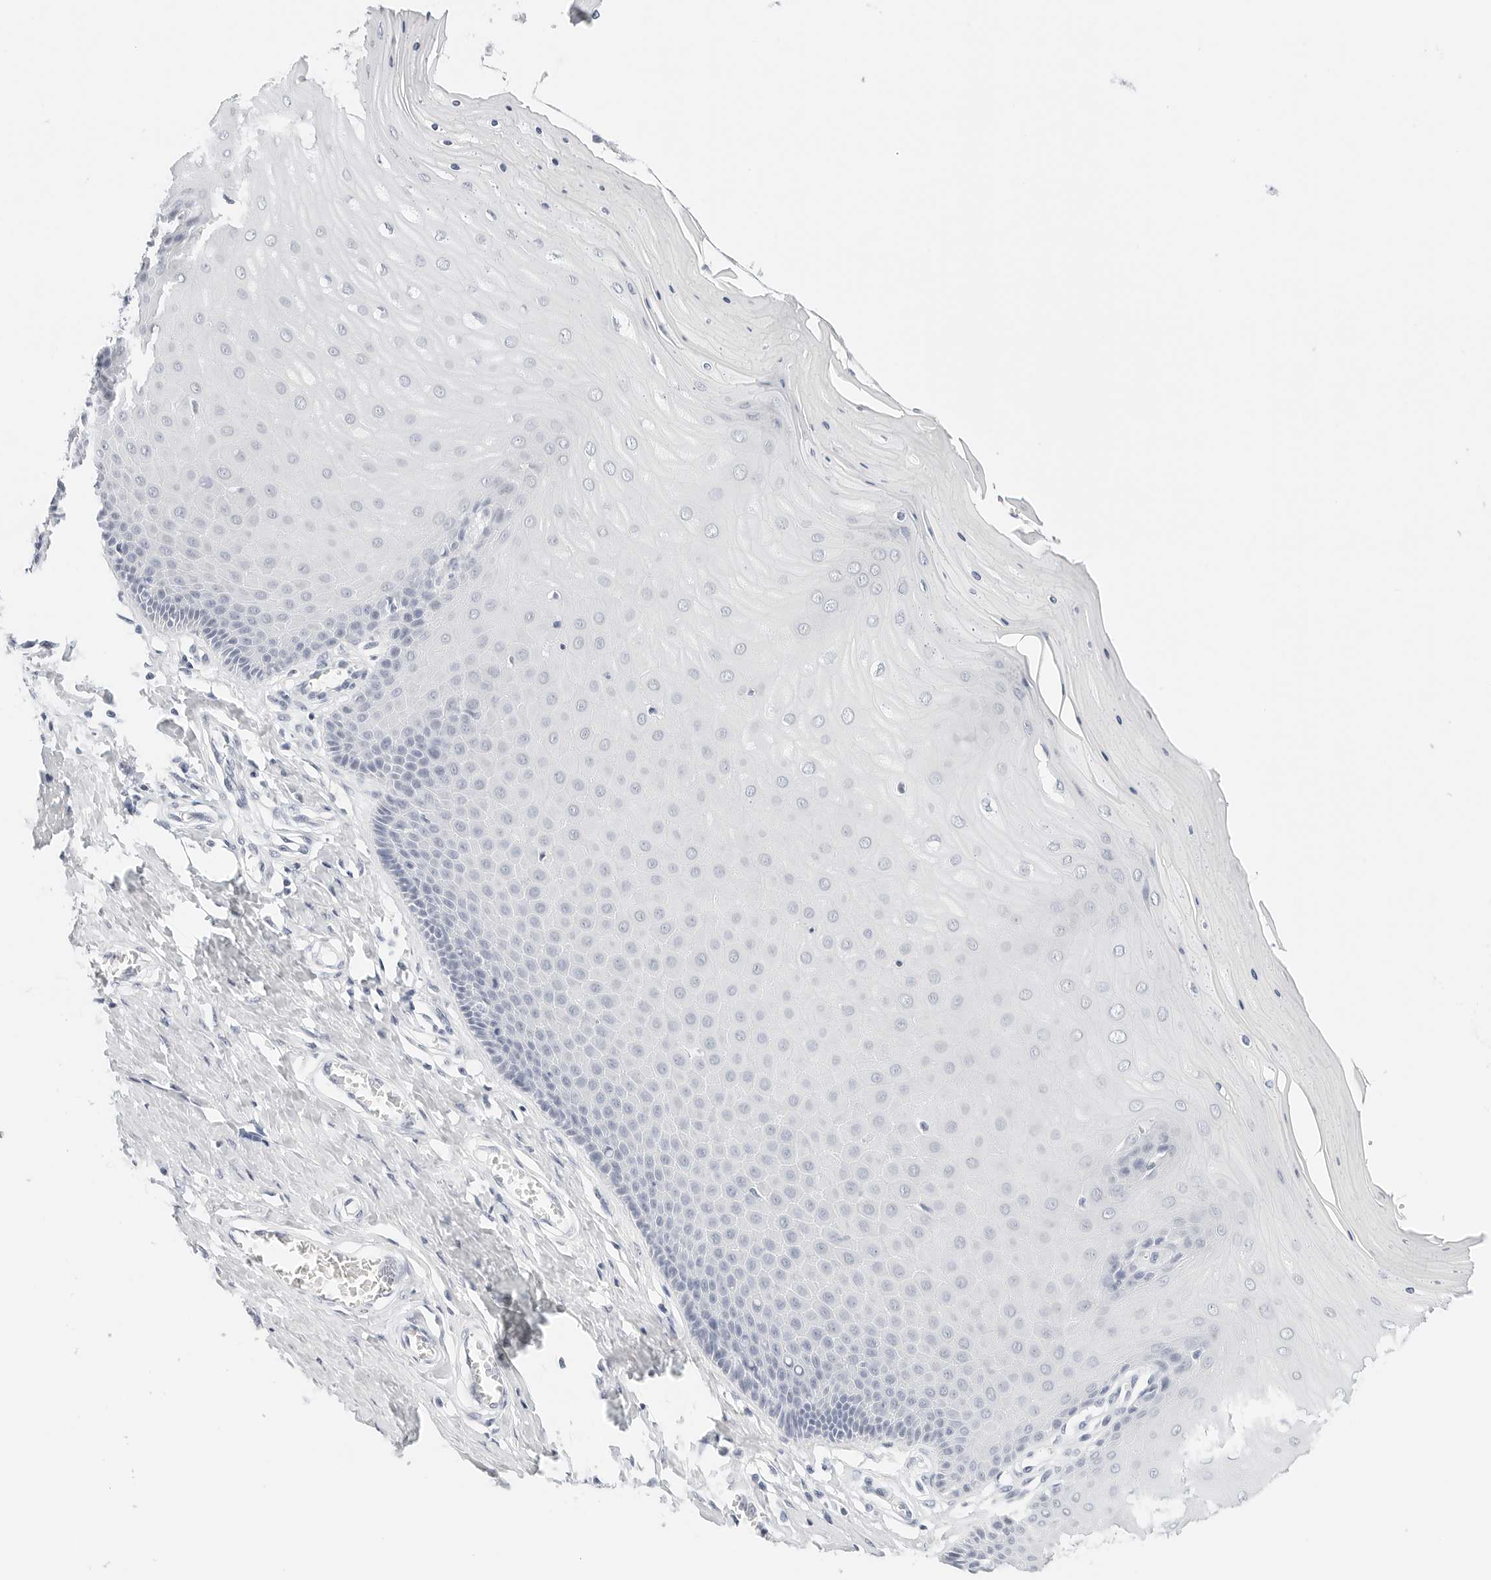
{"staining": {"intensity": "negative", "quantity": "none", "location": "none"}, "tissue": "cervix", "cell_type": "Glandular cells", "image_type": "normal", "snomed": [{"axis": "morphology", "description": "Normal tissue, NOS"}, {"axis": "topography", "description": "Cervix"}], "caption": "Immunohistochemistry of normal human cervix reveals no positivity in glandular cells. (DAB (3,3'-diaminobenzidine) IHC with hematoxylin counter stain).", "gene": "CD22", "patient": {"sex": "female", "age": 55}}